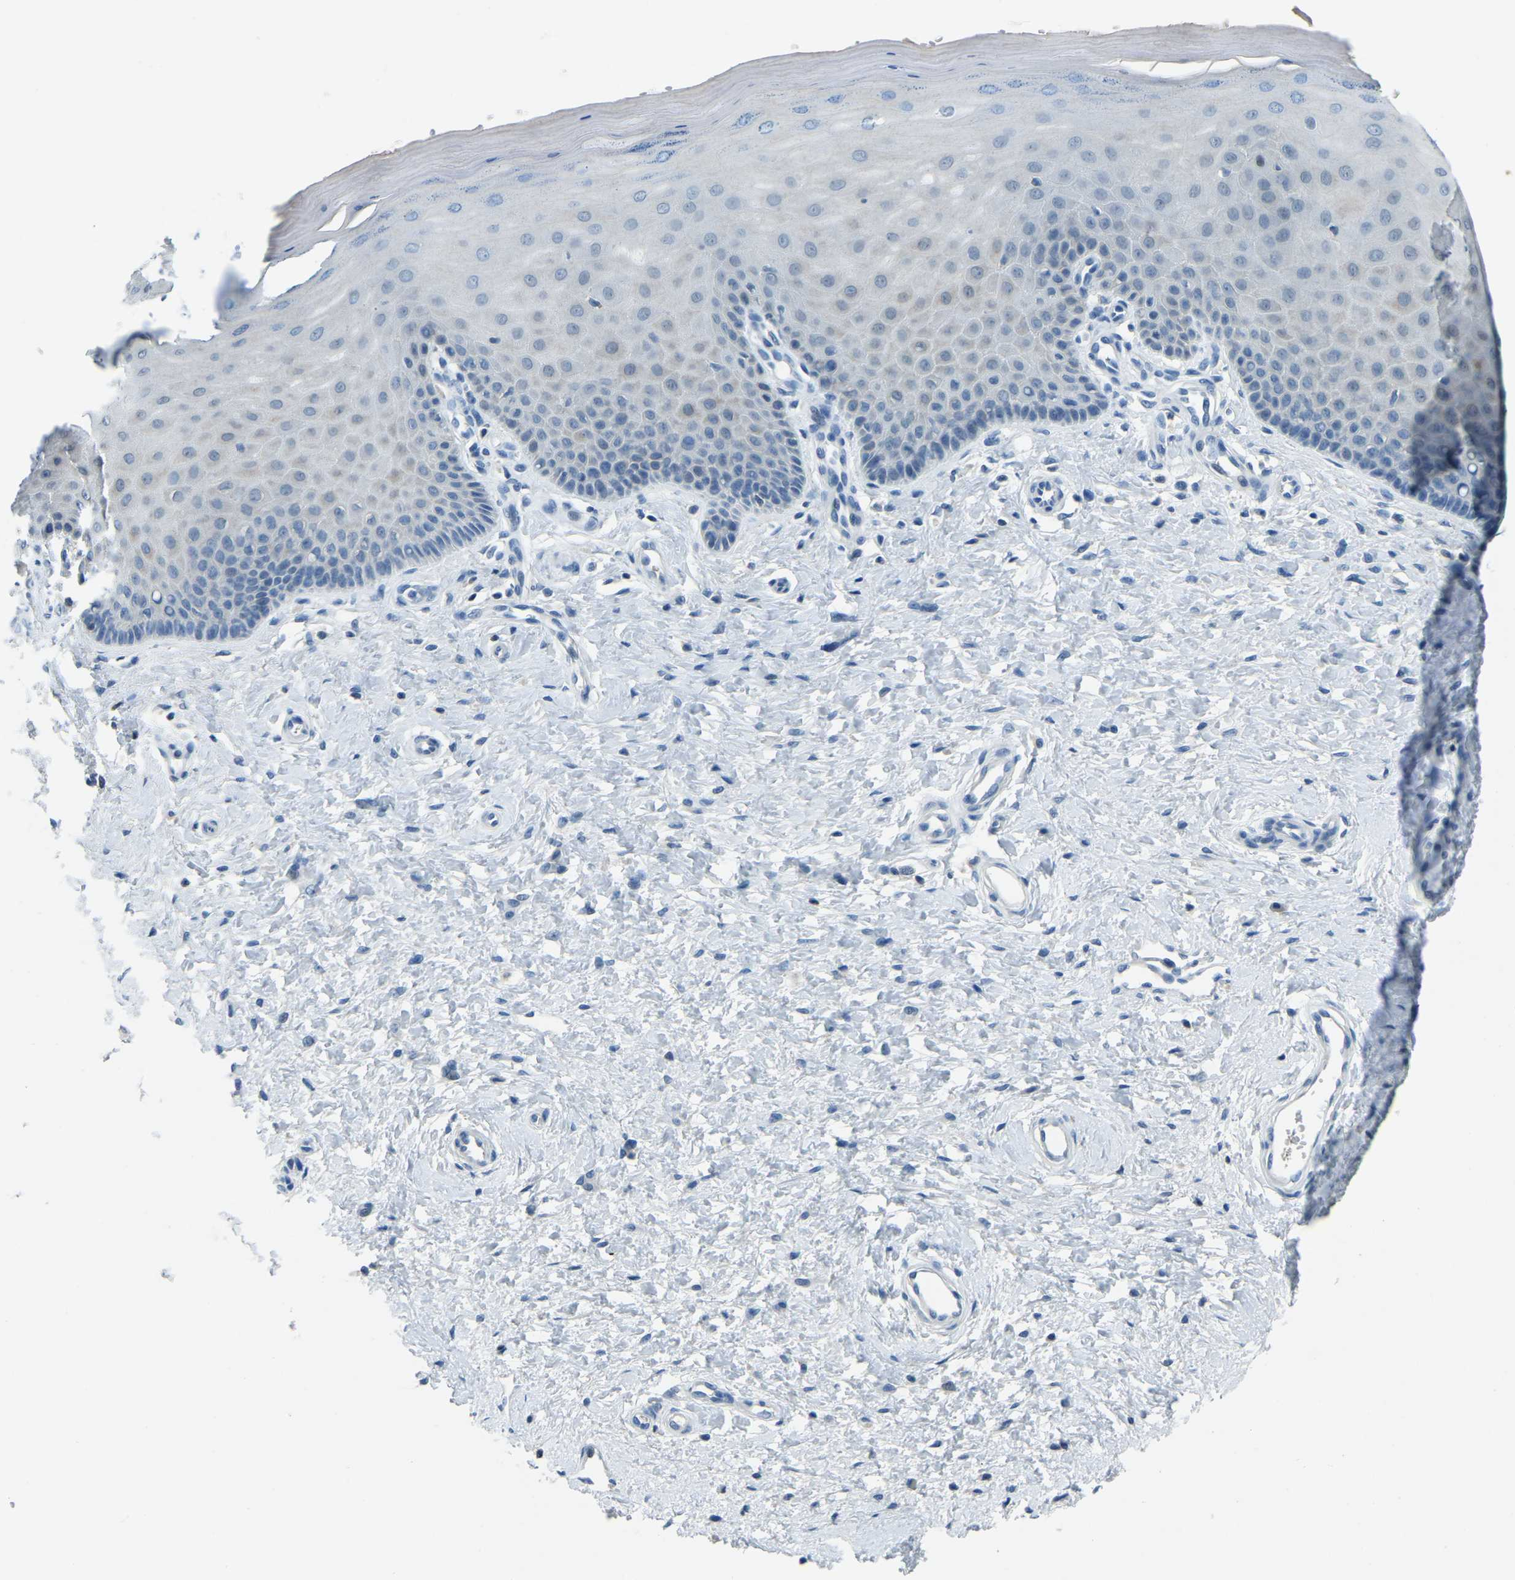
{"staining": {"intensity": "negative", "quantity": "none", "location": "none"}, "tissue": "cervix", "cell_type": "Squamous epithelial cells", "image_type": "normal", "snomed": [{"axis": "morphology", "description": "Normal tissue, NOS"}, {"axis": "topography", "description": "Cervix"}], "caption": "IHC histopathology image of benign cervix: human cervix stained with DAB exhibits no significant protein expression in squamous epithelial cells.", "gene": "XIRP1", "patient": {"sex": "female", "age": 55}}